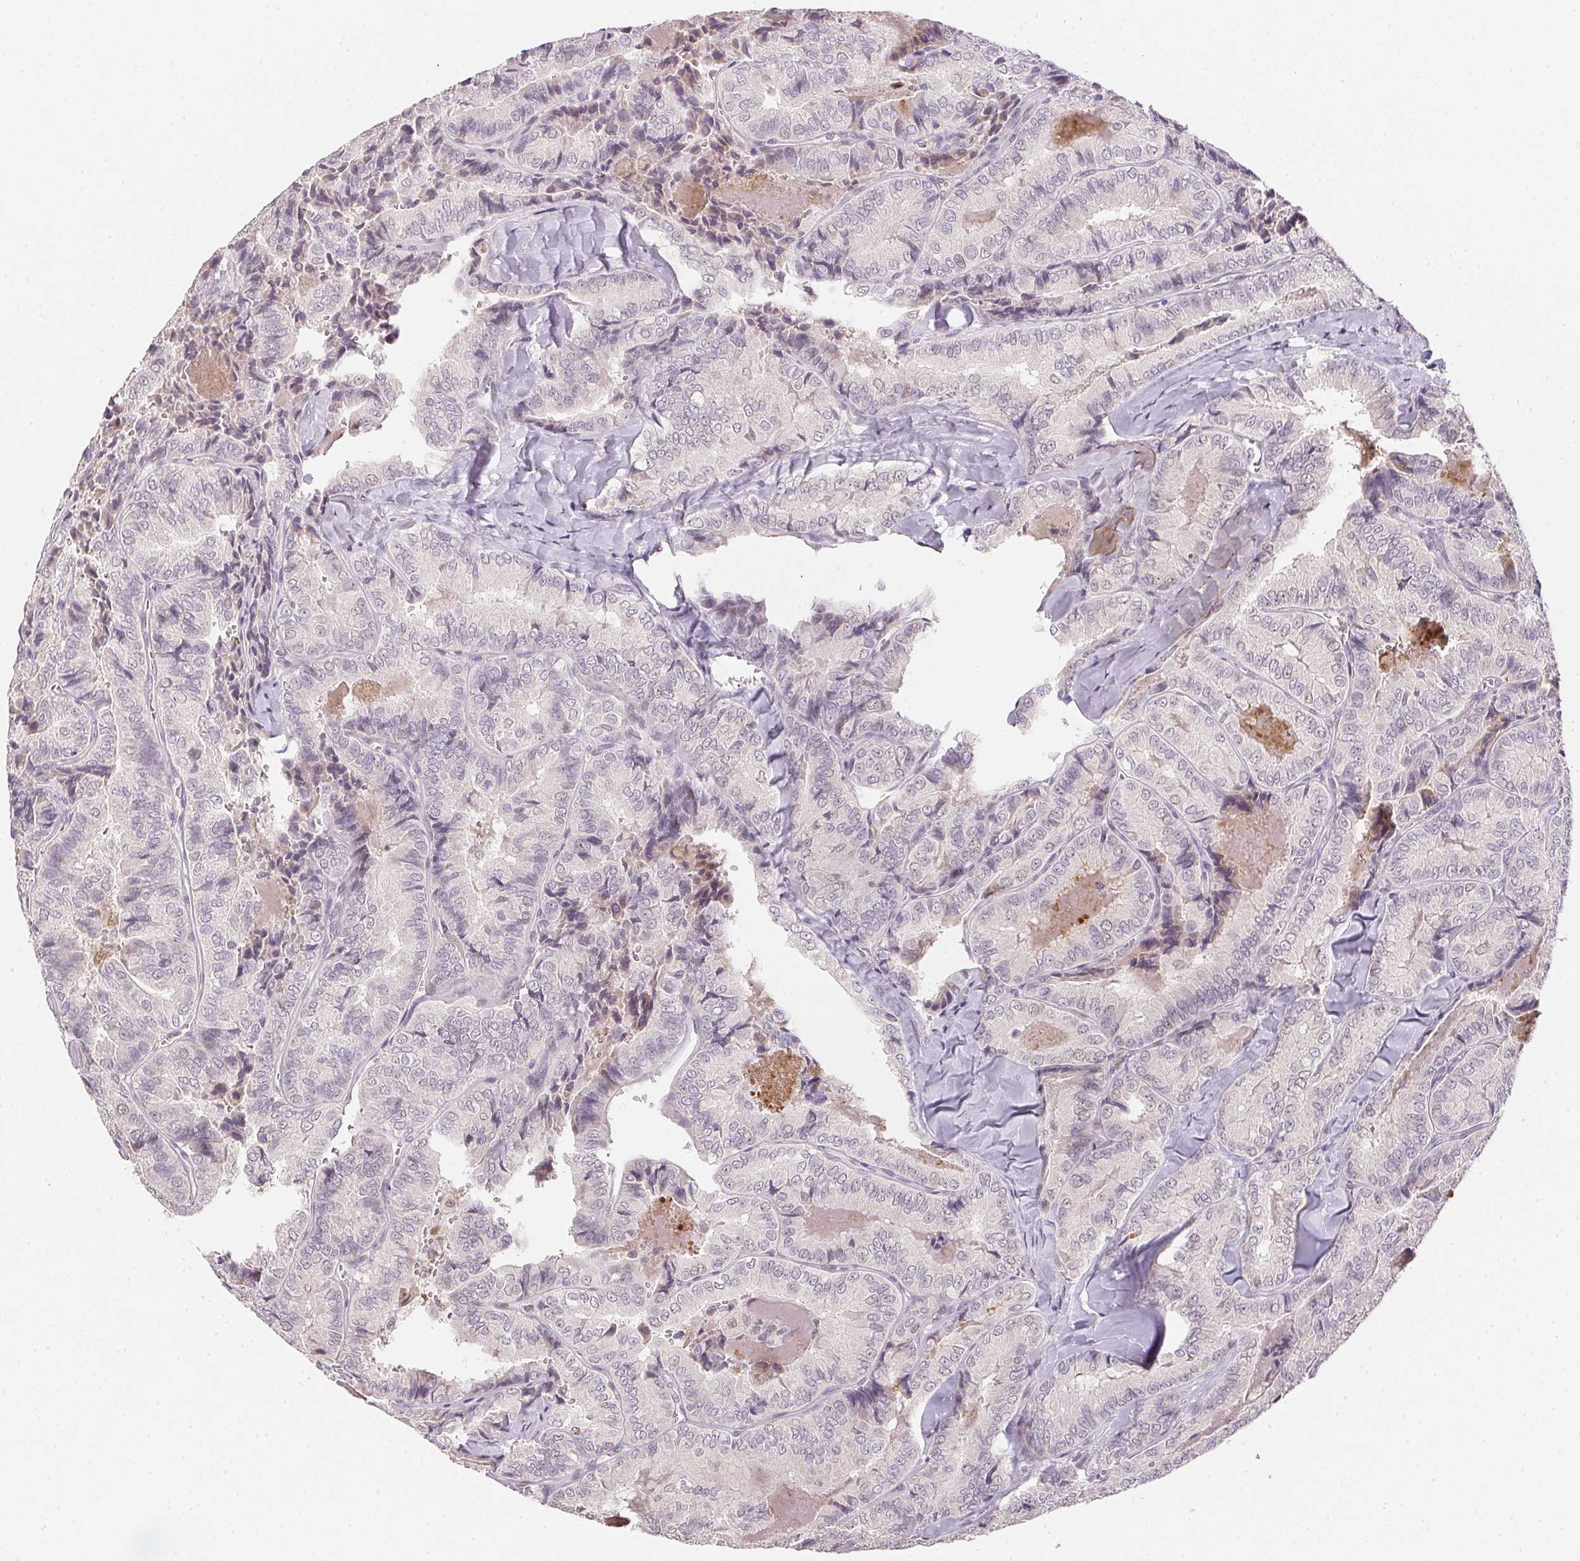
{"staining": {"intensity": "negative", "quantity": "none", "location": "none"}, "tissue": "thyroid cancer", "cell_type": "Tumor cells", "image_type": "cancer", "snomed": [{"axis": "morphology", "description": "Papillary adenocarcinoma, NOS"}, {"axis": "topography", "description": "Thyroid gland"}], "caption": "This photomicrograph is of thyroid cancer stained with immunohistochemistry to label a protein in brown with the nuclei are counter-stained blue. There is no expression in tumor cells. (Stains: DAB immunohistochemistry (IHC) with hematoxylin counter stain, Microscopy: brightfield microscopy at high magnification).", "gene": "POLR3G", "patient": {"sex": "female", "age": 75}}